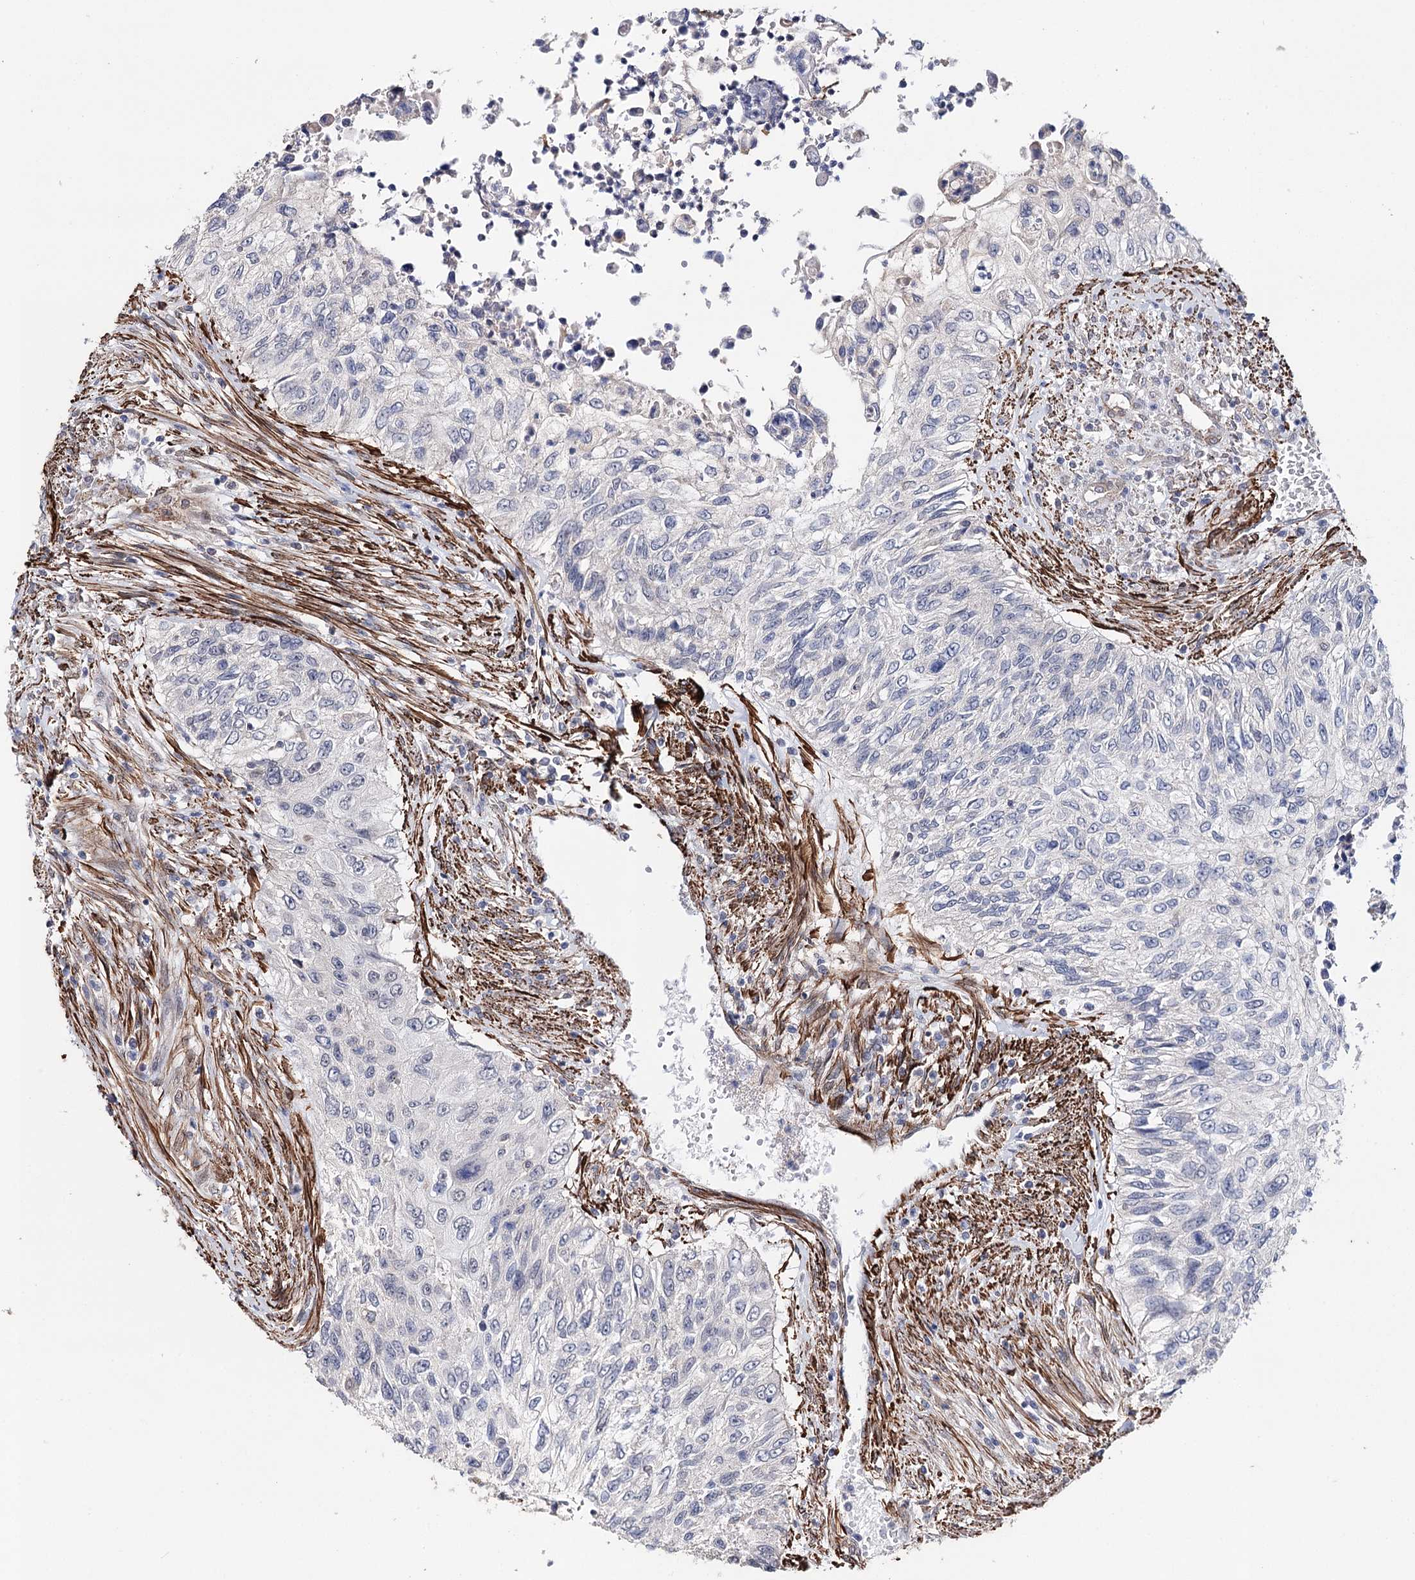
{"staining": {"intensity": "negative", "quantity": "none", "location": "none"}, "tissue": "urothelial cancer", "cell_type": "Tumor cells", "image_type": "cancer", "snomed": [{"axis": "morphology", "description": "Urothelial carcinoma, High grade"}, {"axis": "topography", "description": "Urinary bladder"}], "caption": "Tumor cells show no significant protein expression in high-grade urothelial carcinoma.", "gene": "CFAP46", "patient": {"sex": "female", "age": 60}}